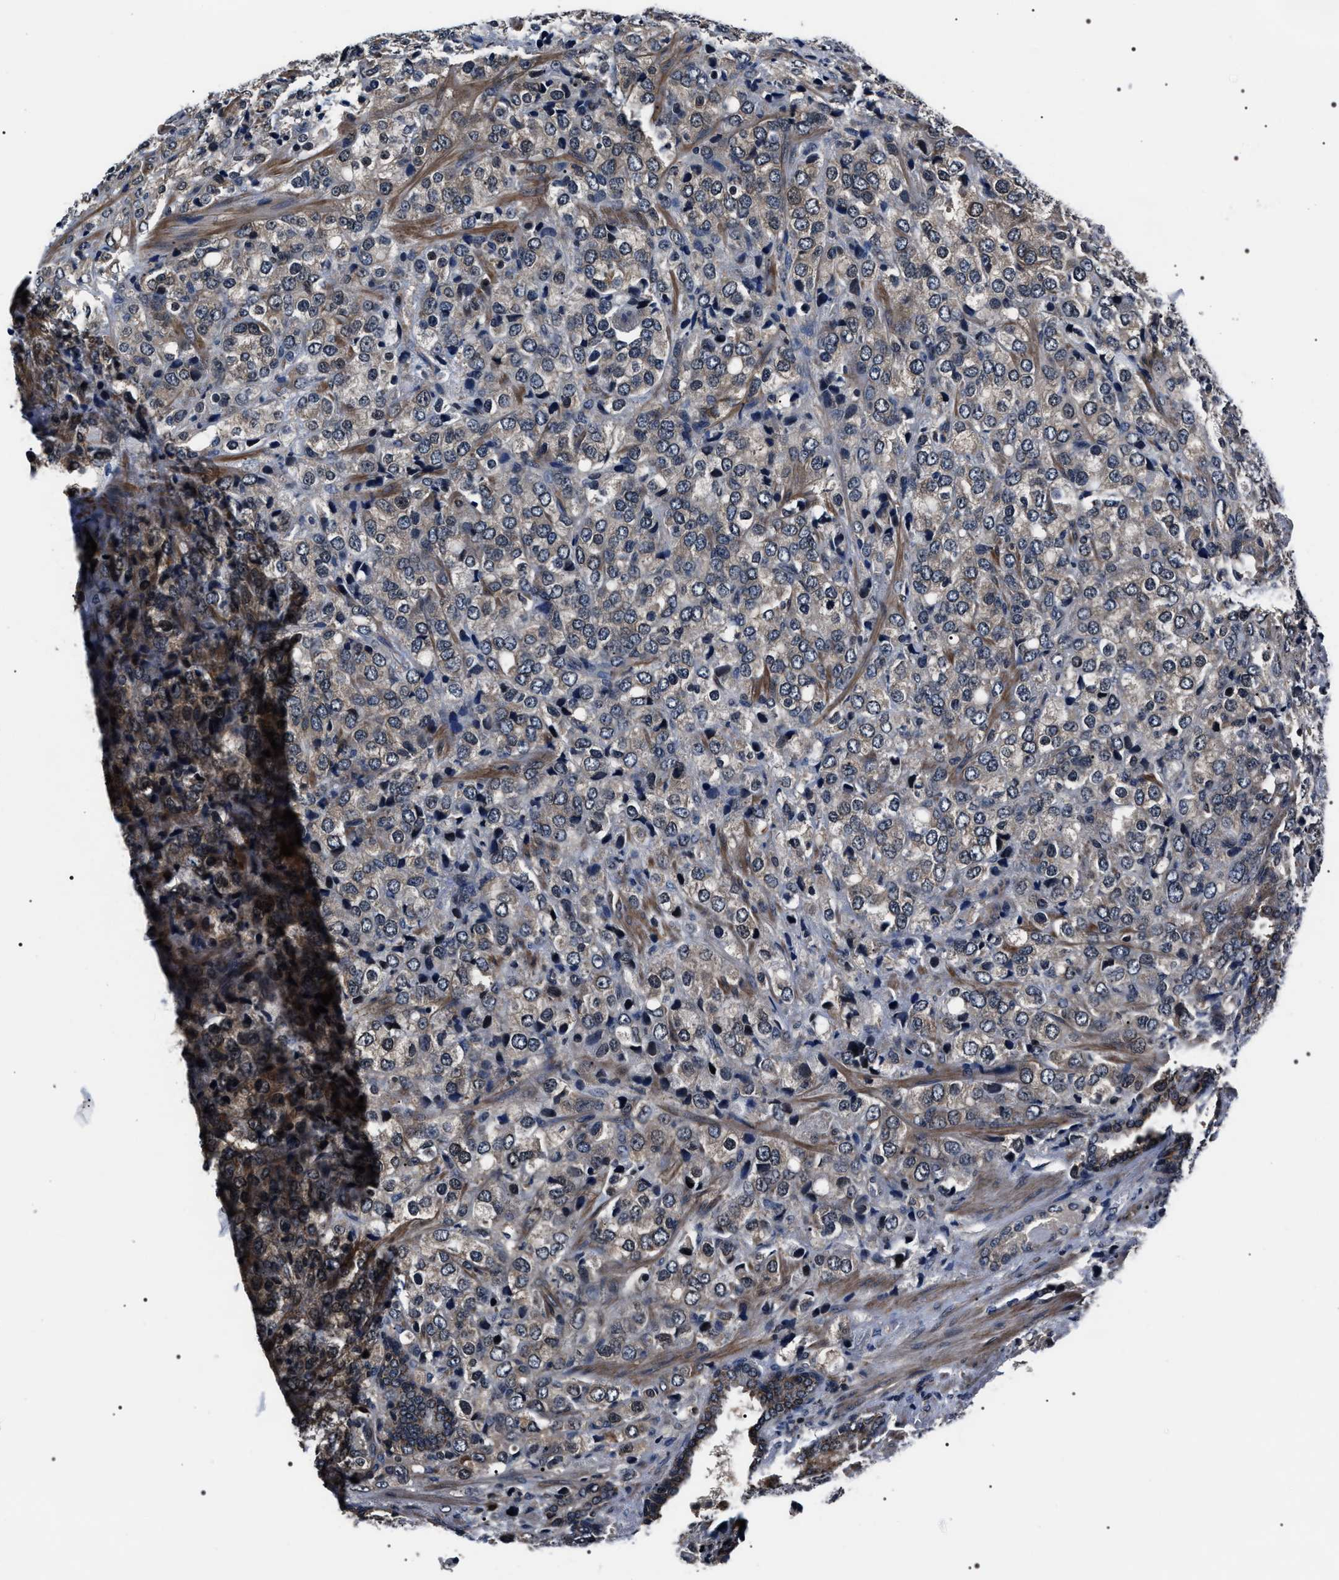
{"staining": {"intensity": "weak", "quantity": "<25%", "location": "cytoplasmic/membranous"}, "tissue": "prostate cancer", "cell_type": "Tumor cells", "image_type": "cancer", "snomed": [{"axis": "morphology", "description": "Adenocarcinoma, Medium grade"}, {"axis": "topography", "description": "Prostate"}], "caption": "Immunohistochemistry (IHC) of human prostate cancer displays no staining in tumor cells. (DAB (3,3'-diaminobenzidine) immunohistochemistry visualized using brightfield microscopy, high magnification).", "gene": "SIPA1", "patient": {"sex": "male", "age": 70}}